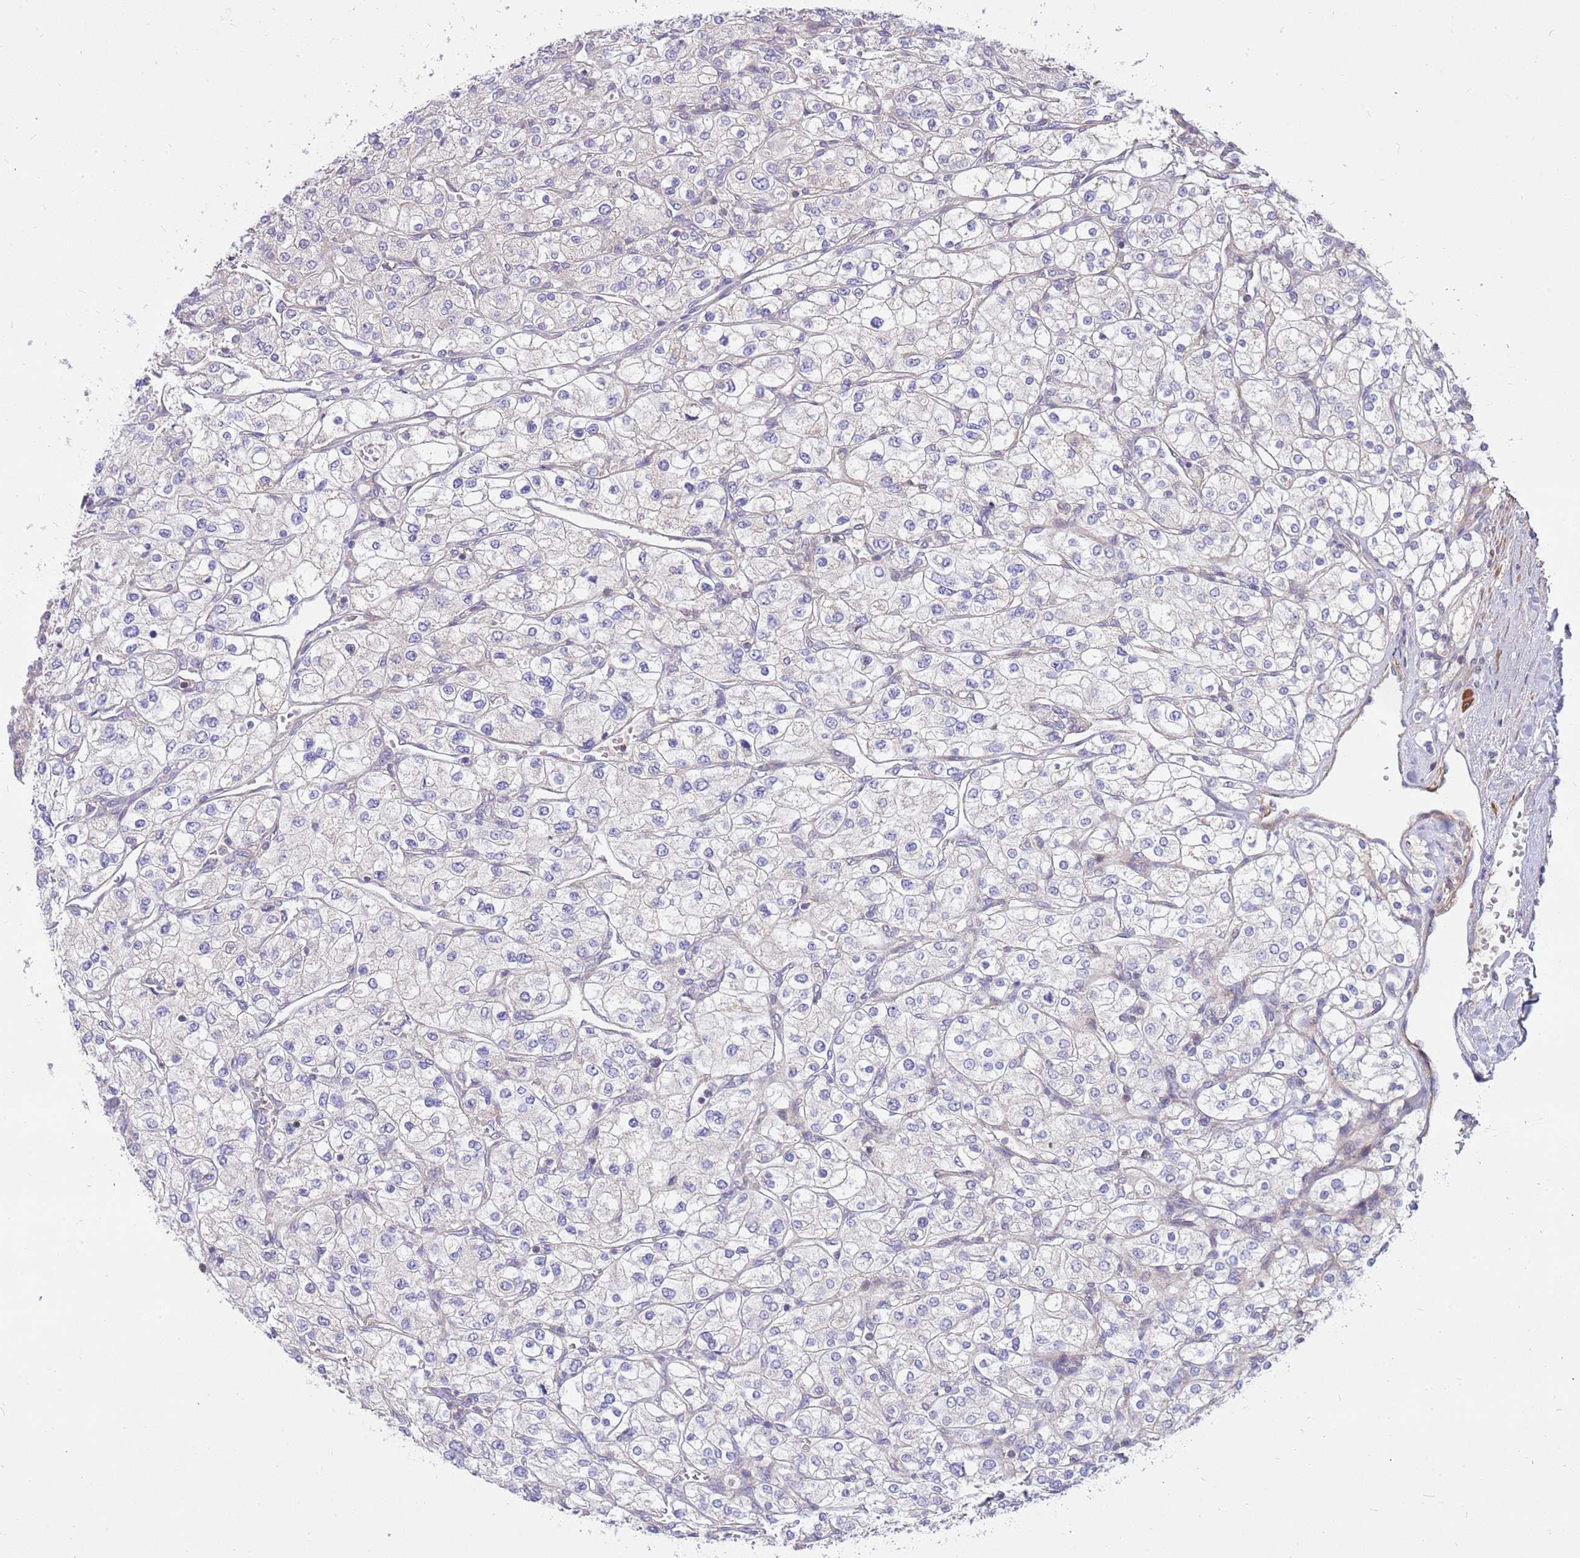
{"staining": {"intensity": "negative", "quantity": "none", "location": "none"}, "tissue": "renal cancer", "cell_type": "Tumor cells", "image_type": "cancer", "snomed": [{"axis": "morphology", "description": "Adenocarcinoma, NOS"}, {"axis": "topography", "description": "Kidney"}], "caption": "There is no significant expression in tumor cells of renal cancer. (Brightfield microscopy of DAB (3,3'-diaminobenzidine) immunohistochemistry at high magnification).", "gene": "MVD", "patient": {"sex": "male", "age": 80}}